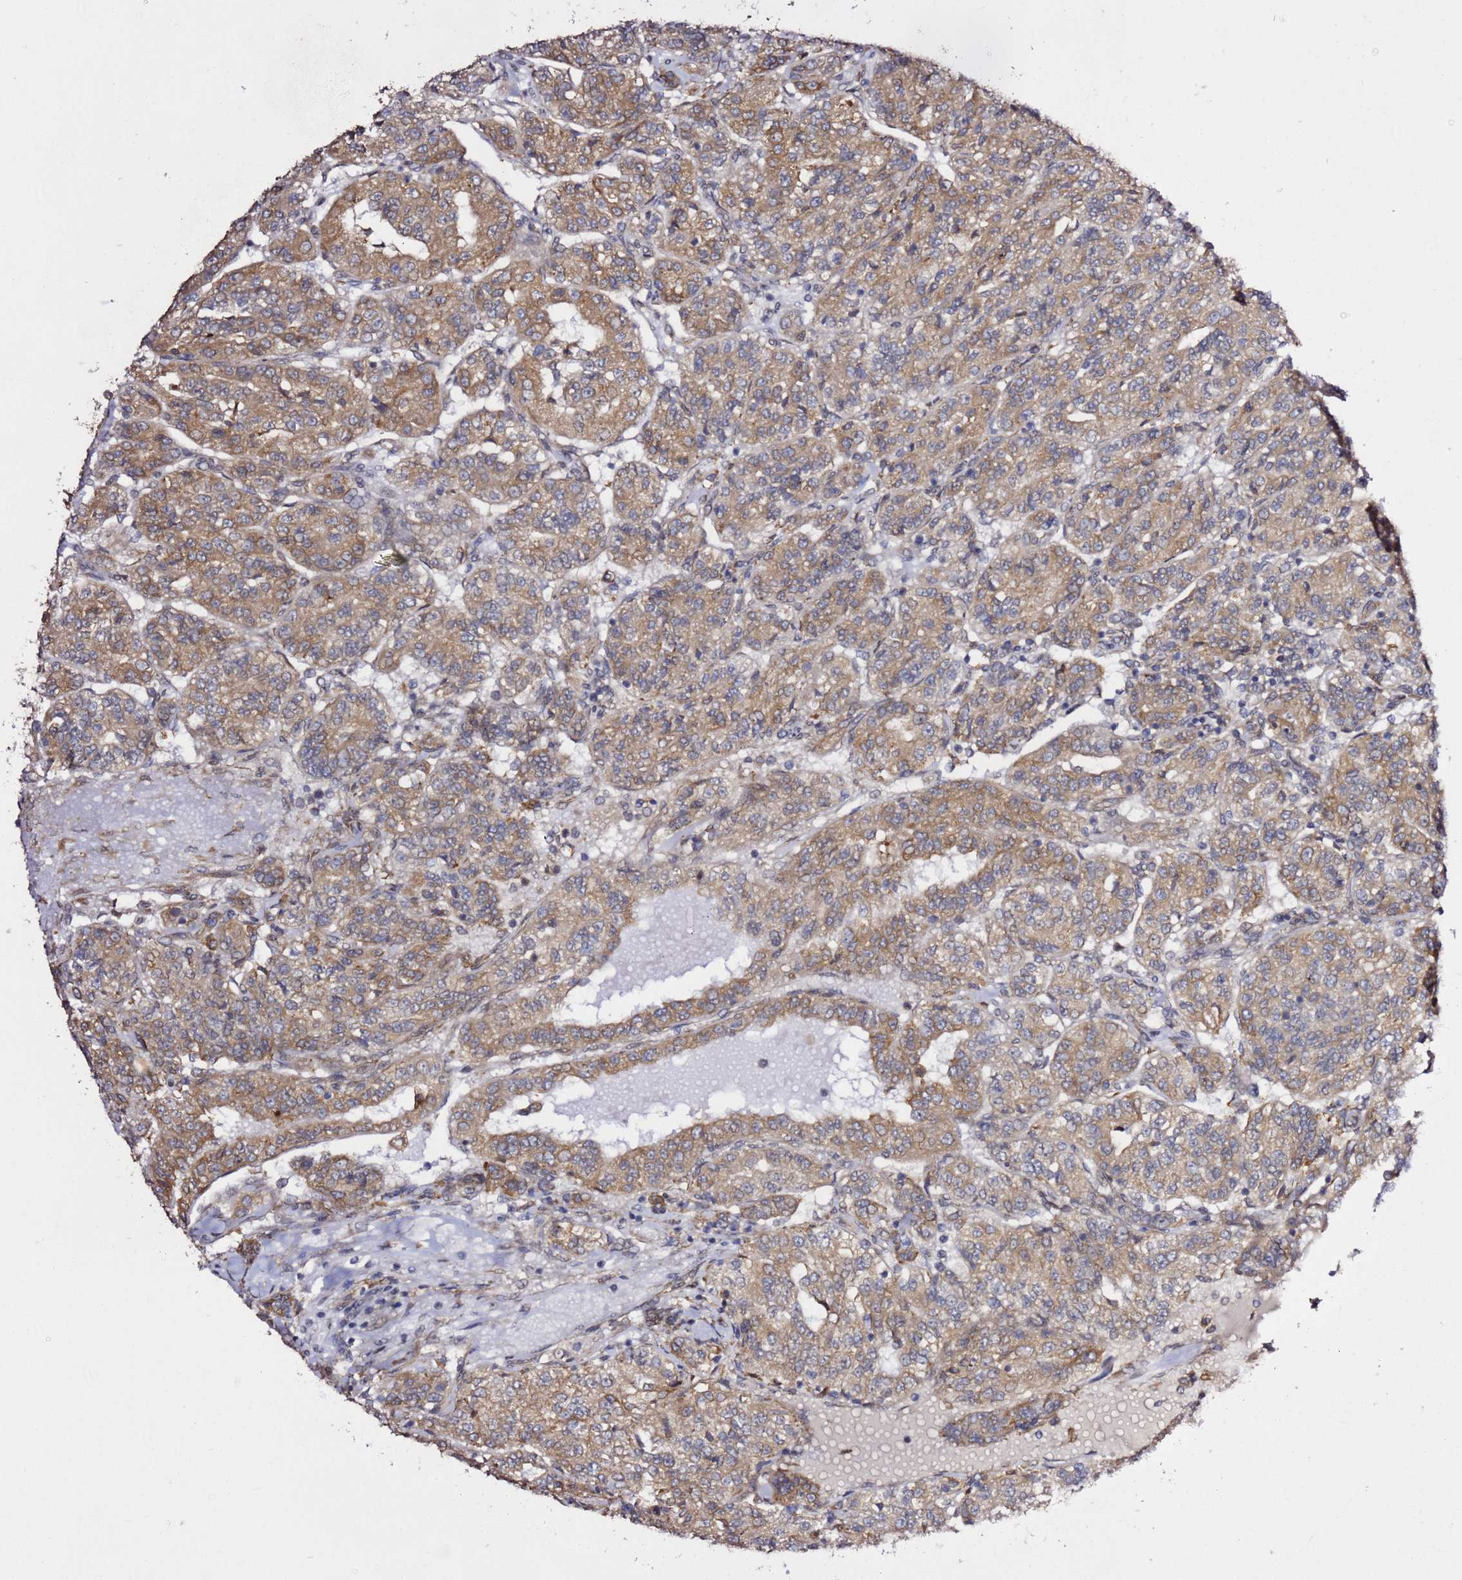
{"staining": {"intensity": "moderate", "quantity": ">75%", "location": "cytoplasmic/membranous"}, "tissue": "renal cancer", "cell_type": "Tumor cells", "image_type": "cancer", "snomed": [{"axis": "morphology", "description": "Adenocarcinoma, NOS"}, {"axis": "topography", "description": "Kidney"}], "caption": "Renal cancer was stained to show a protein in brown. There is medium levels of moderate cytoplasmic/membranous expression in about >75% of tumor cells.", "gene": "PRKAB2", "patient": {"sex": "female", "age": 63}}